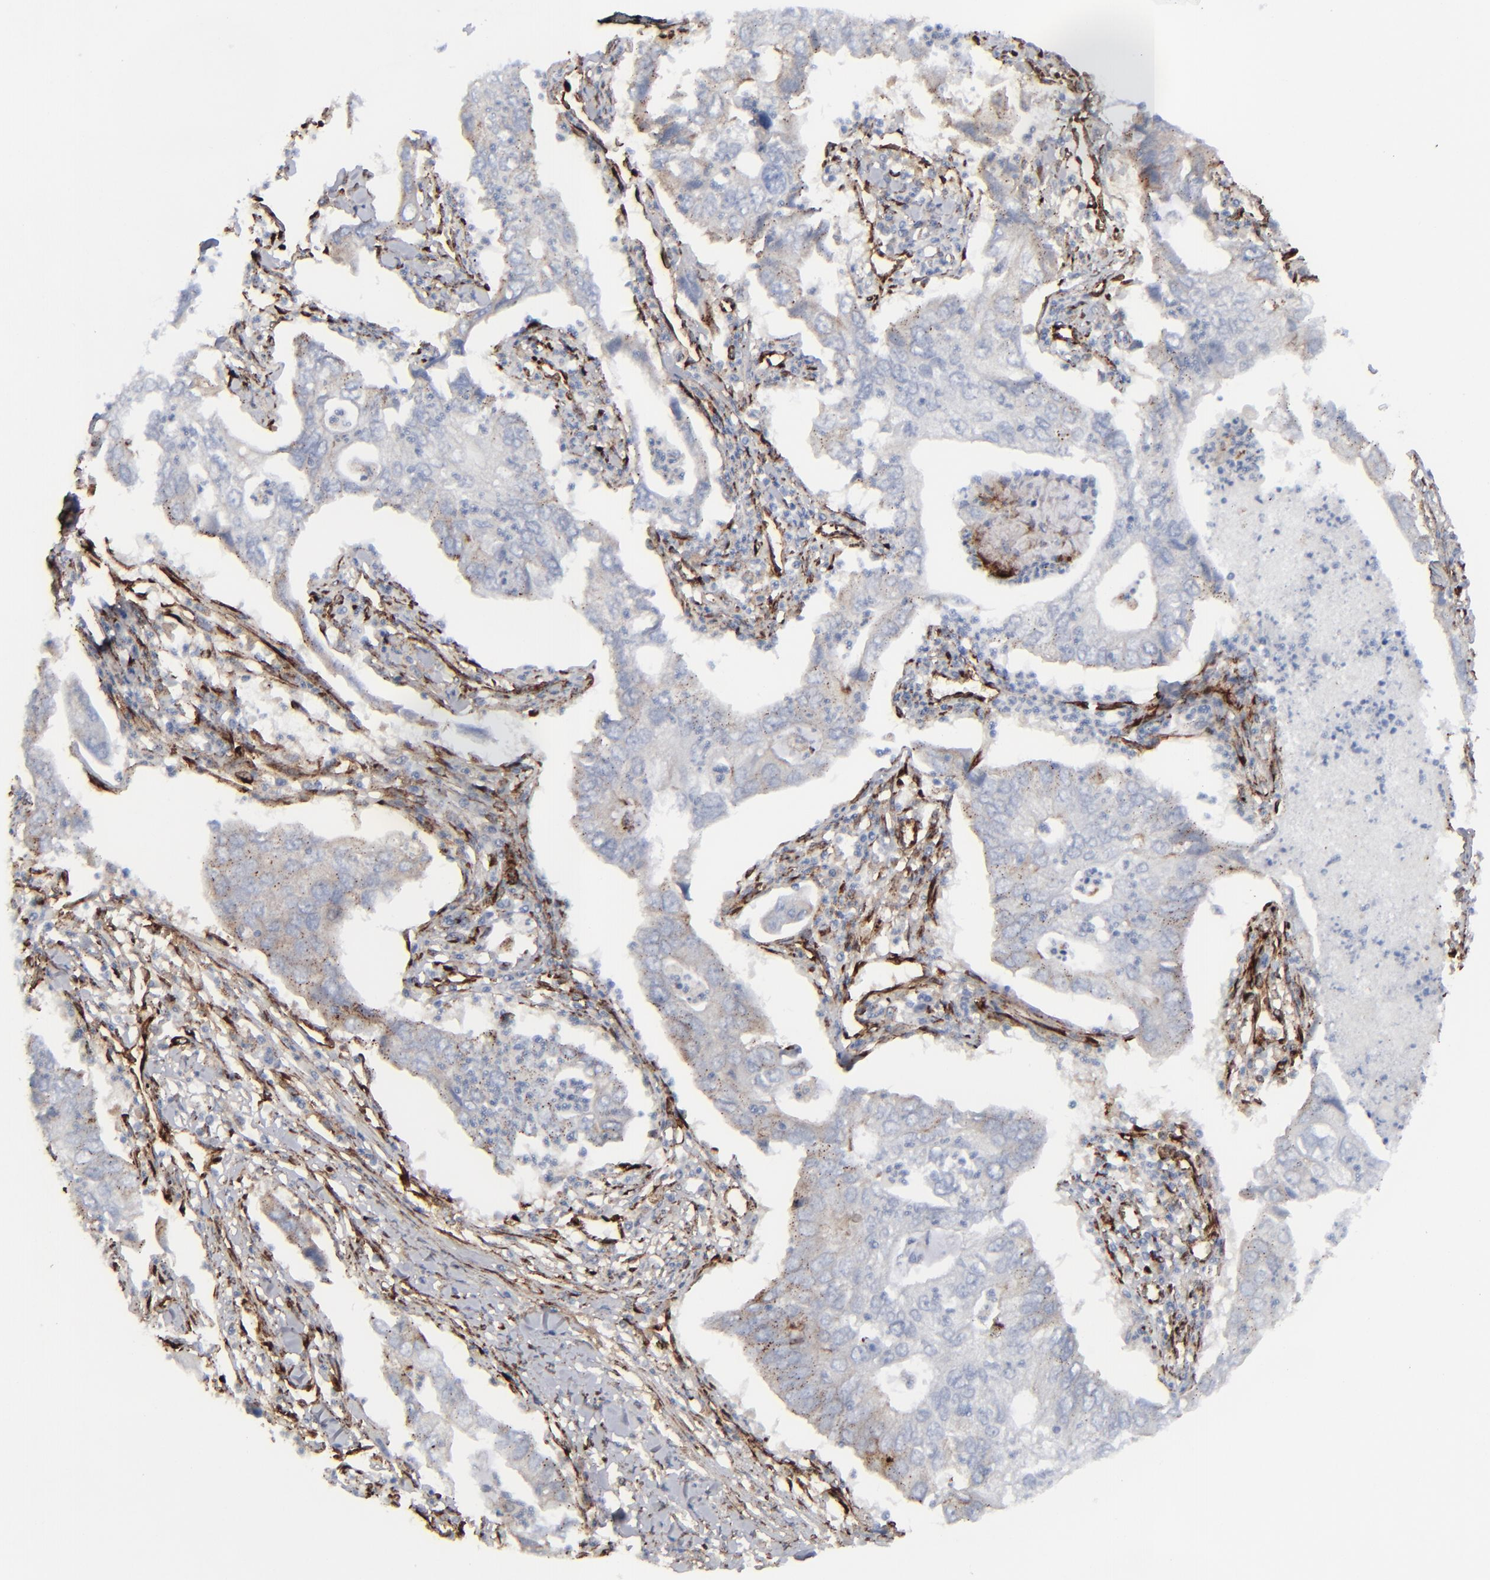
{"staining": {"intensity": "negative", "quantity": "none", "location": "none"}, "tissue": "lung cancer", "cell_type": "Tumor cells", "image_type": "cancer", "snomed": [{"axis": "morphology", "description": "Adenocarcinoma, NOS"}, {"axis": "topography", "description": "Lung"}], "caption": "A micrograph of human lung cancer is negative for staining in tumor cells.", "gene": "SPARC", "patient": {"sex": "male", "age": 48}}